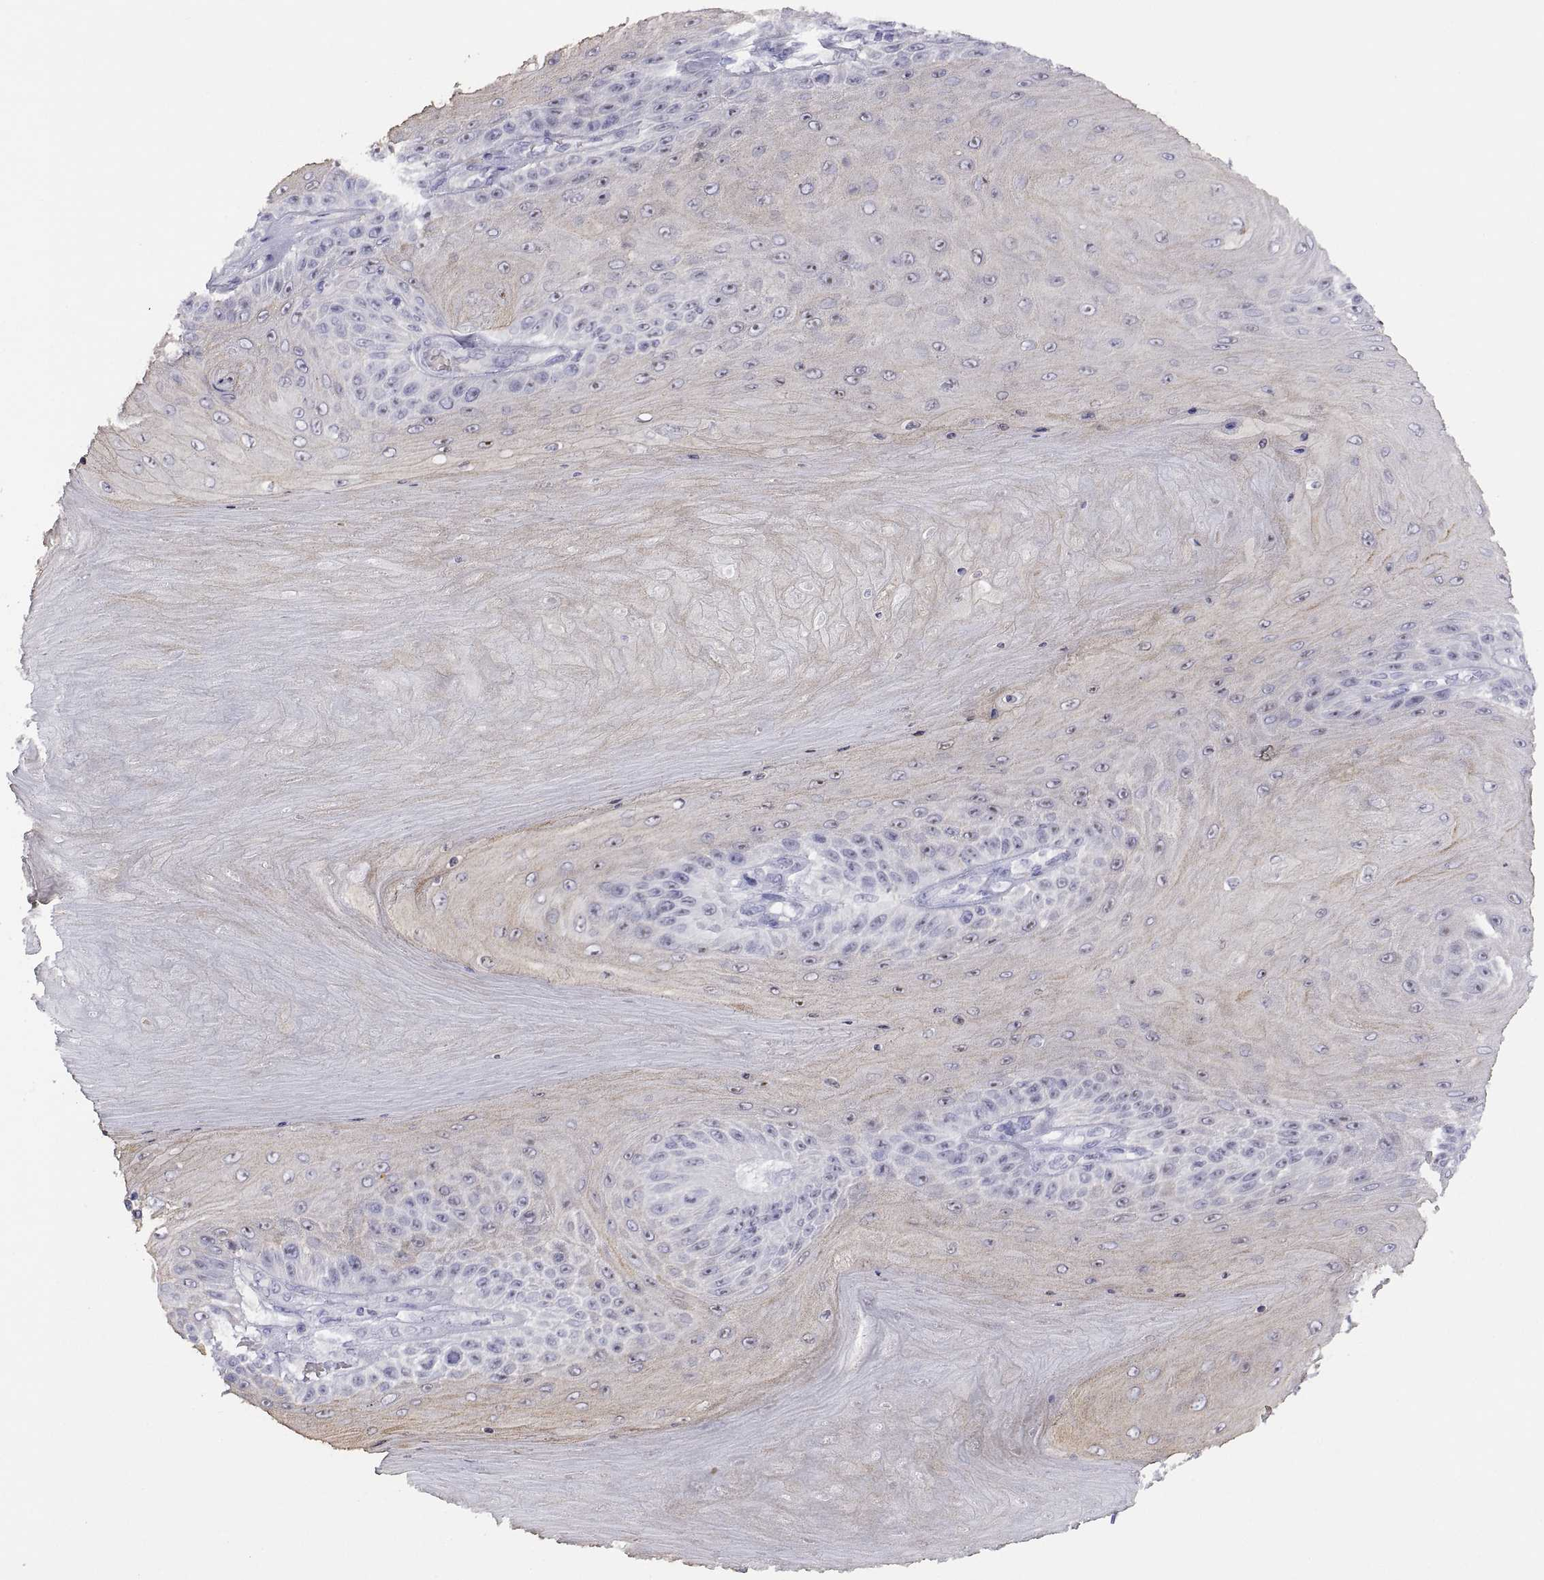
{"staining": {"intensity": "weak", "quantity": ">75%", "location": "cytoplasmic/membranous"}, "tissue": "skin cancer", "cell_type": "Tumor cells", "image_type": "cancer", "snomed": [{"axis": "morphology", "description": "Squamous cell carcinoma, NOS"}, {"axis": "topography", "description": "Skin"}], "caption": "Skin squamous cell carcinoma tissue exhibits weak cytoplasmic/membranous staining in about >75% of tumor cells, visualized by immunohistochemistry. (DAB IHC with brightfield microscopy, high magnification).", "gene": "VSX2", "patient": {"sex": "male", "age": 62}}